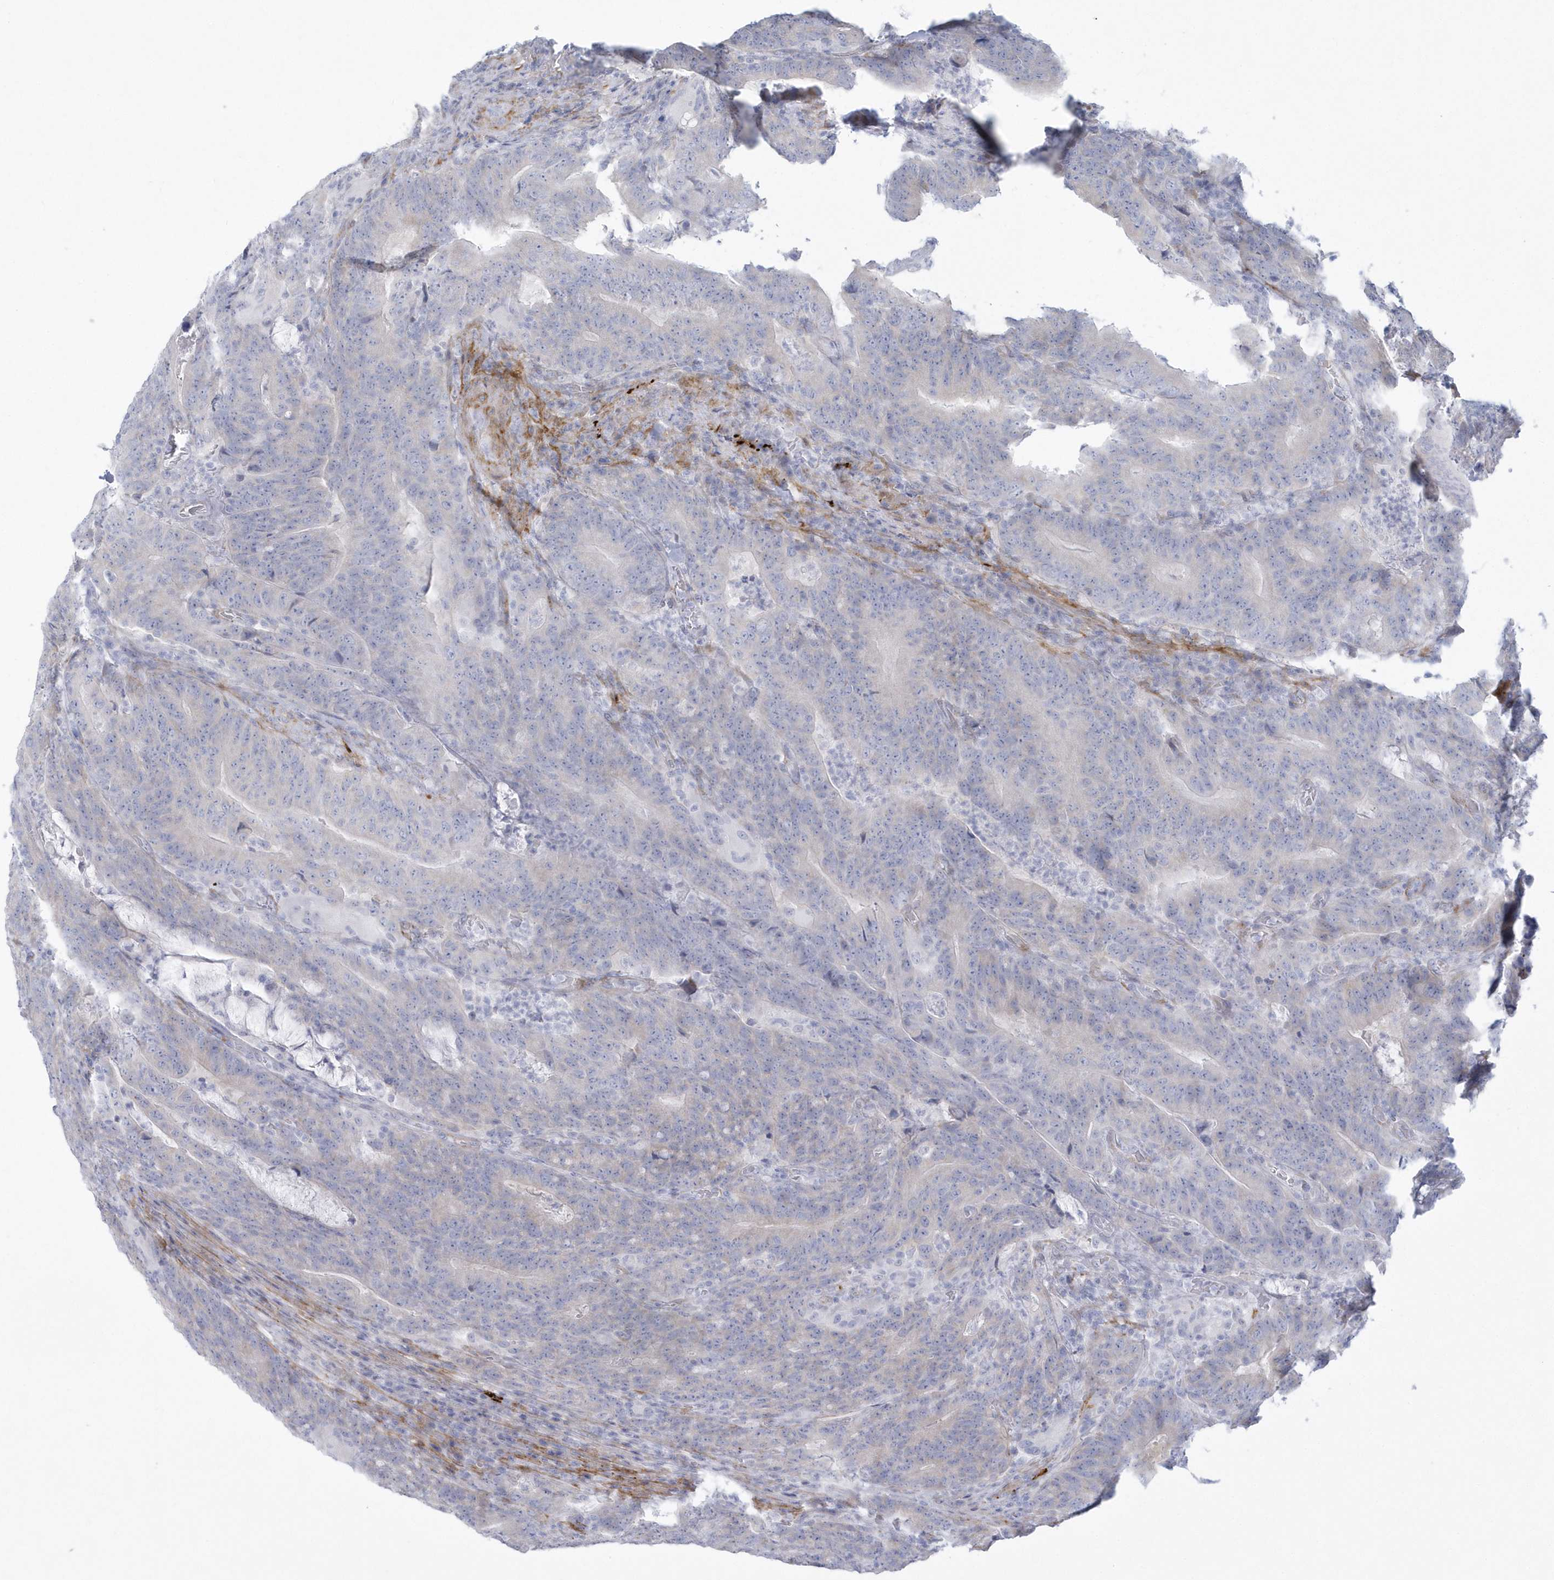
{"staining": {"intensity": "negative", "quantity": "none", "location": "none"}, "tissue": "colorectal cancer", "cell_type": "Tumor cells", "image_type": "cancer", "snomed": [{"axis": "morphology", "description": "Normal tissue, NOS"}, {"axis": "morphology", "description": "Adenocarcinoma, NOS"}, {"axis": "topography", "description": "Colon"}], "caption": "High power microscopy image of an immunohistochemistry (IHC) histopathology image of colorectal adenocarcinoma, revealing no significant staining in tumor cells.", "gene": "WDR27", "patient": {"sex": "female", "age": 75}}